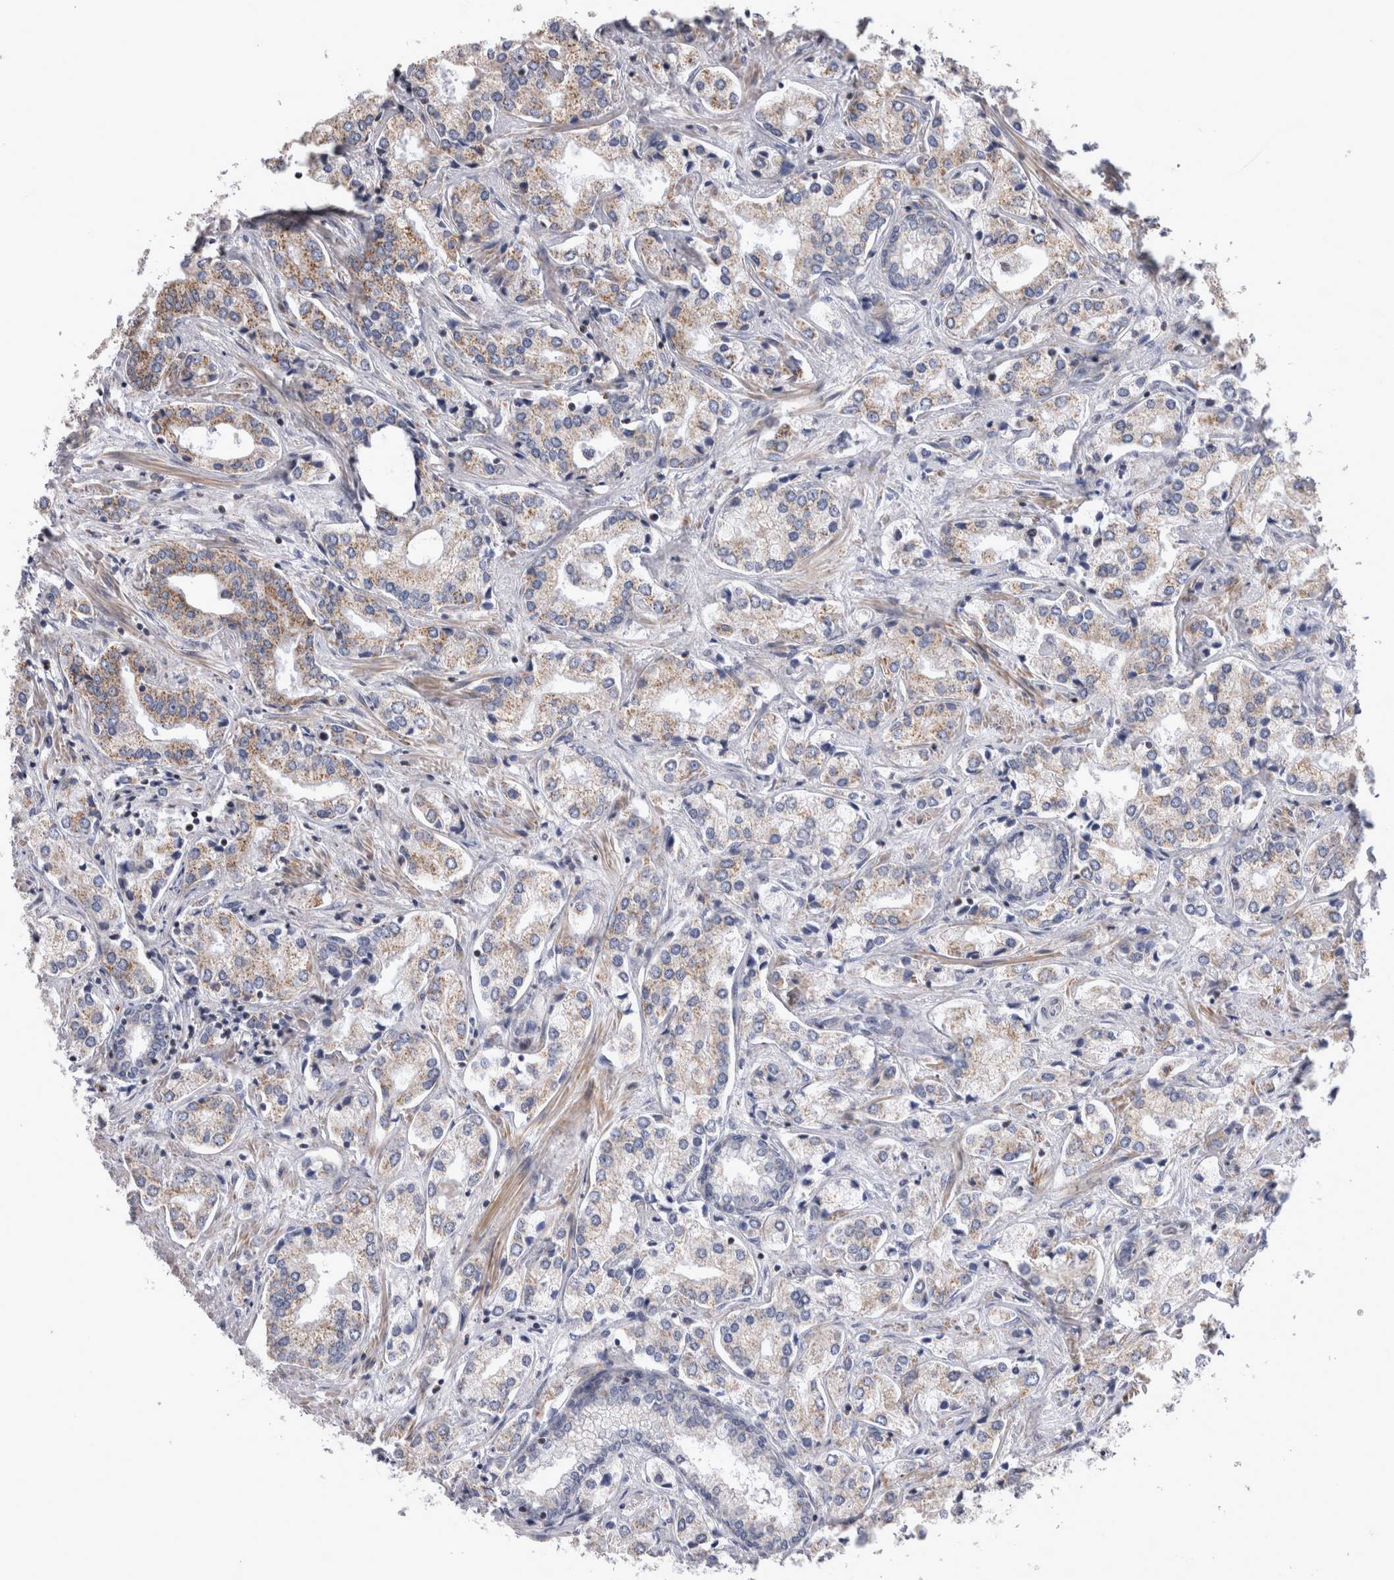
{"staining": {"intensity": "moderate", "quantity": ">75%", "location": "cytoplasmic/membranous"}, "tissue": "prostate cancer", "cell_type": "Tumor cells", "image_type": "cancer", "snomed": [{"axis": "morphology", "description": "Adenocarcinoma, High grade"}, {"axis": "topography", "description": "Prostate"}], "caption": "A photomicrograph of prostate adenocarcinoma (high-grade) stained for a protein exhibits moderate cytoplasmic/membranous brown staining in tumor cells.", "gene": "TSPOAP1", "patient": {"sex": "male", "age": 66}}